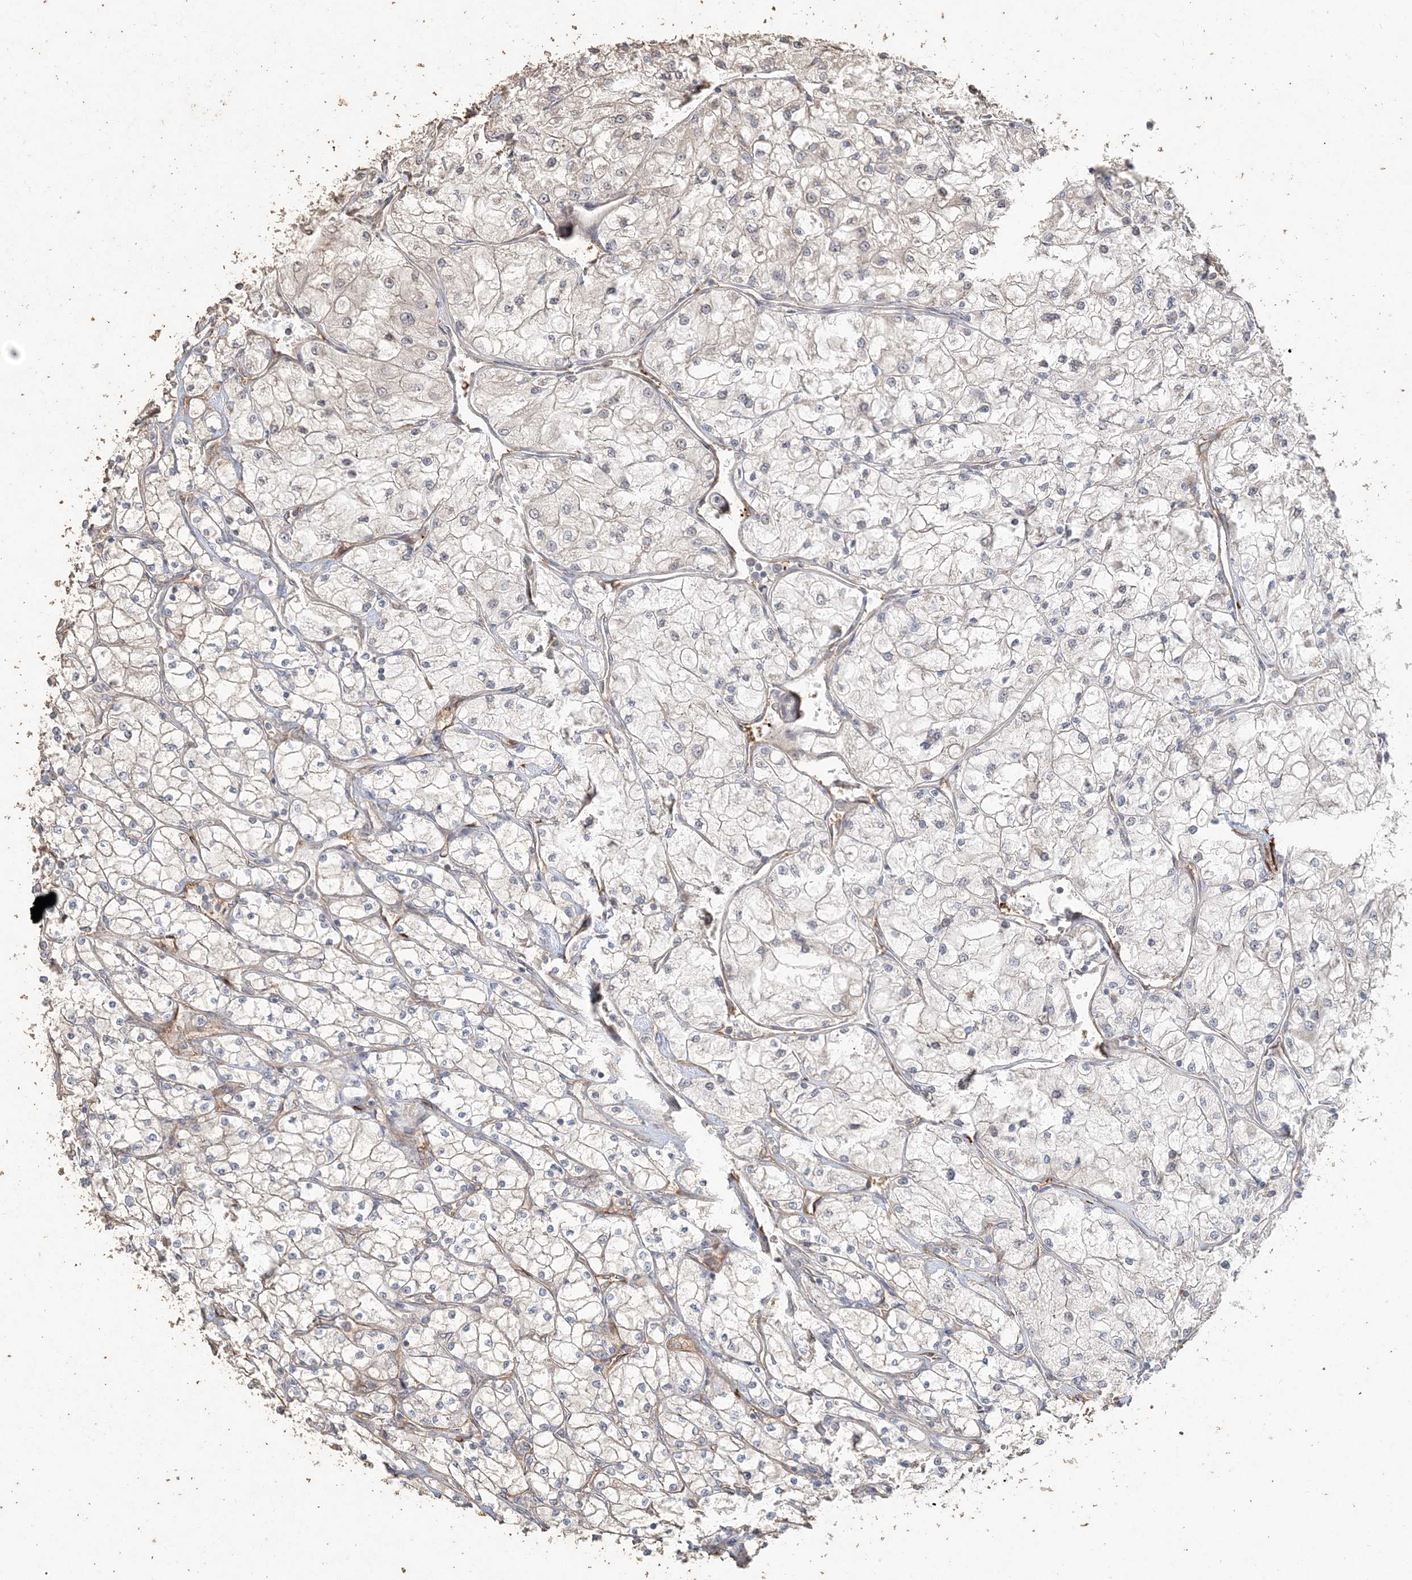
{"staining": {"intensity": "negative", "quantity": "none", "location": "none"}, "tissue": "renal cancer", "cell_type": "Tumor cells", "image_type": "cancer", "snomed": [{"axis": "morphology", "description": "Adenocarcinoma, NOS"}, {"axis": "topography", "description": "Kidney"}], "caption": "A photomicrograph of human renal adenocarcinoma is negative for staining in tumor cells. (DAB (3,3'-diaminobenzidine) immunohistochemistry (IHC) visualized using brightfield microscopy, high magnification).", "gene": "RNF145", "patient": {"sex": "male", "age": 80}}